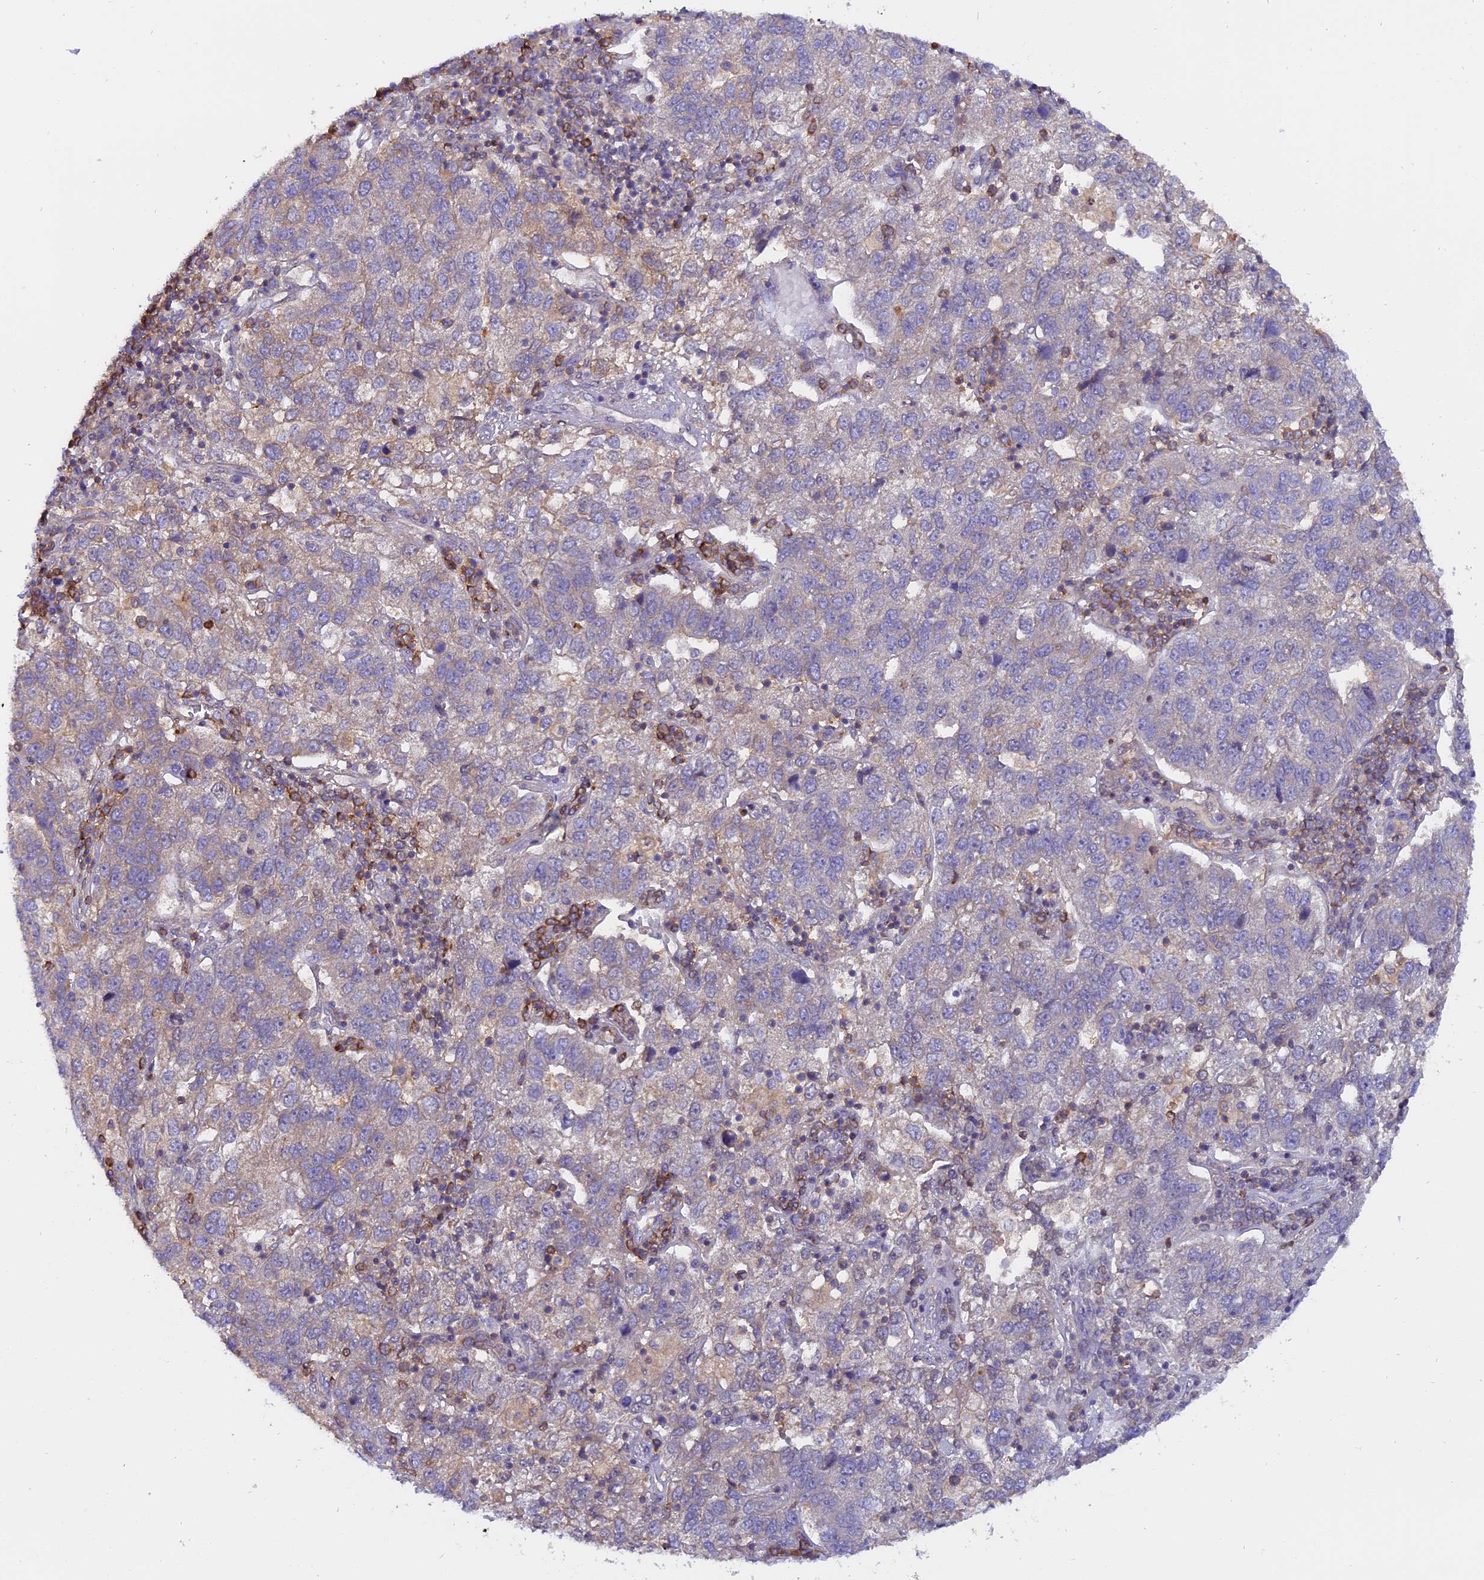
{"staining": {"intensity": "negative", "quantity": "none", "location": "none"}, "tissue": "pancreatic cancer", "cell_type": "Tumor cells", "image_type": "cancer", "snomed": [{"axis": "morphology", "description": "Adenocarcinoma, NOS"}, {"axis": "topography", "description": "Pancreas"}], "caption": "Pancreatic adenocarcinoma stained for a protein using IHC reveals no staining tumor cells.", "gene": "FAM118B", "patient": {"sex": "female", "age": 61}}